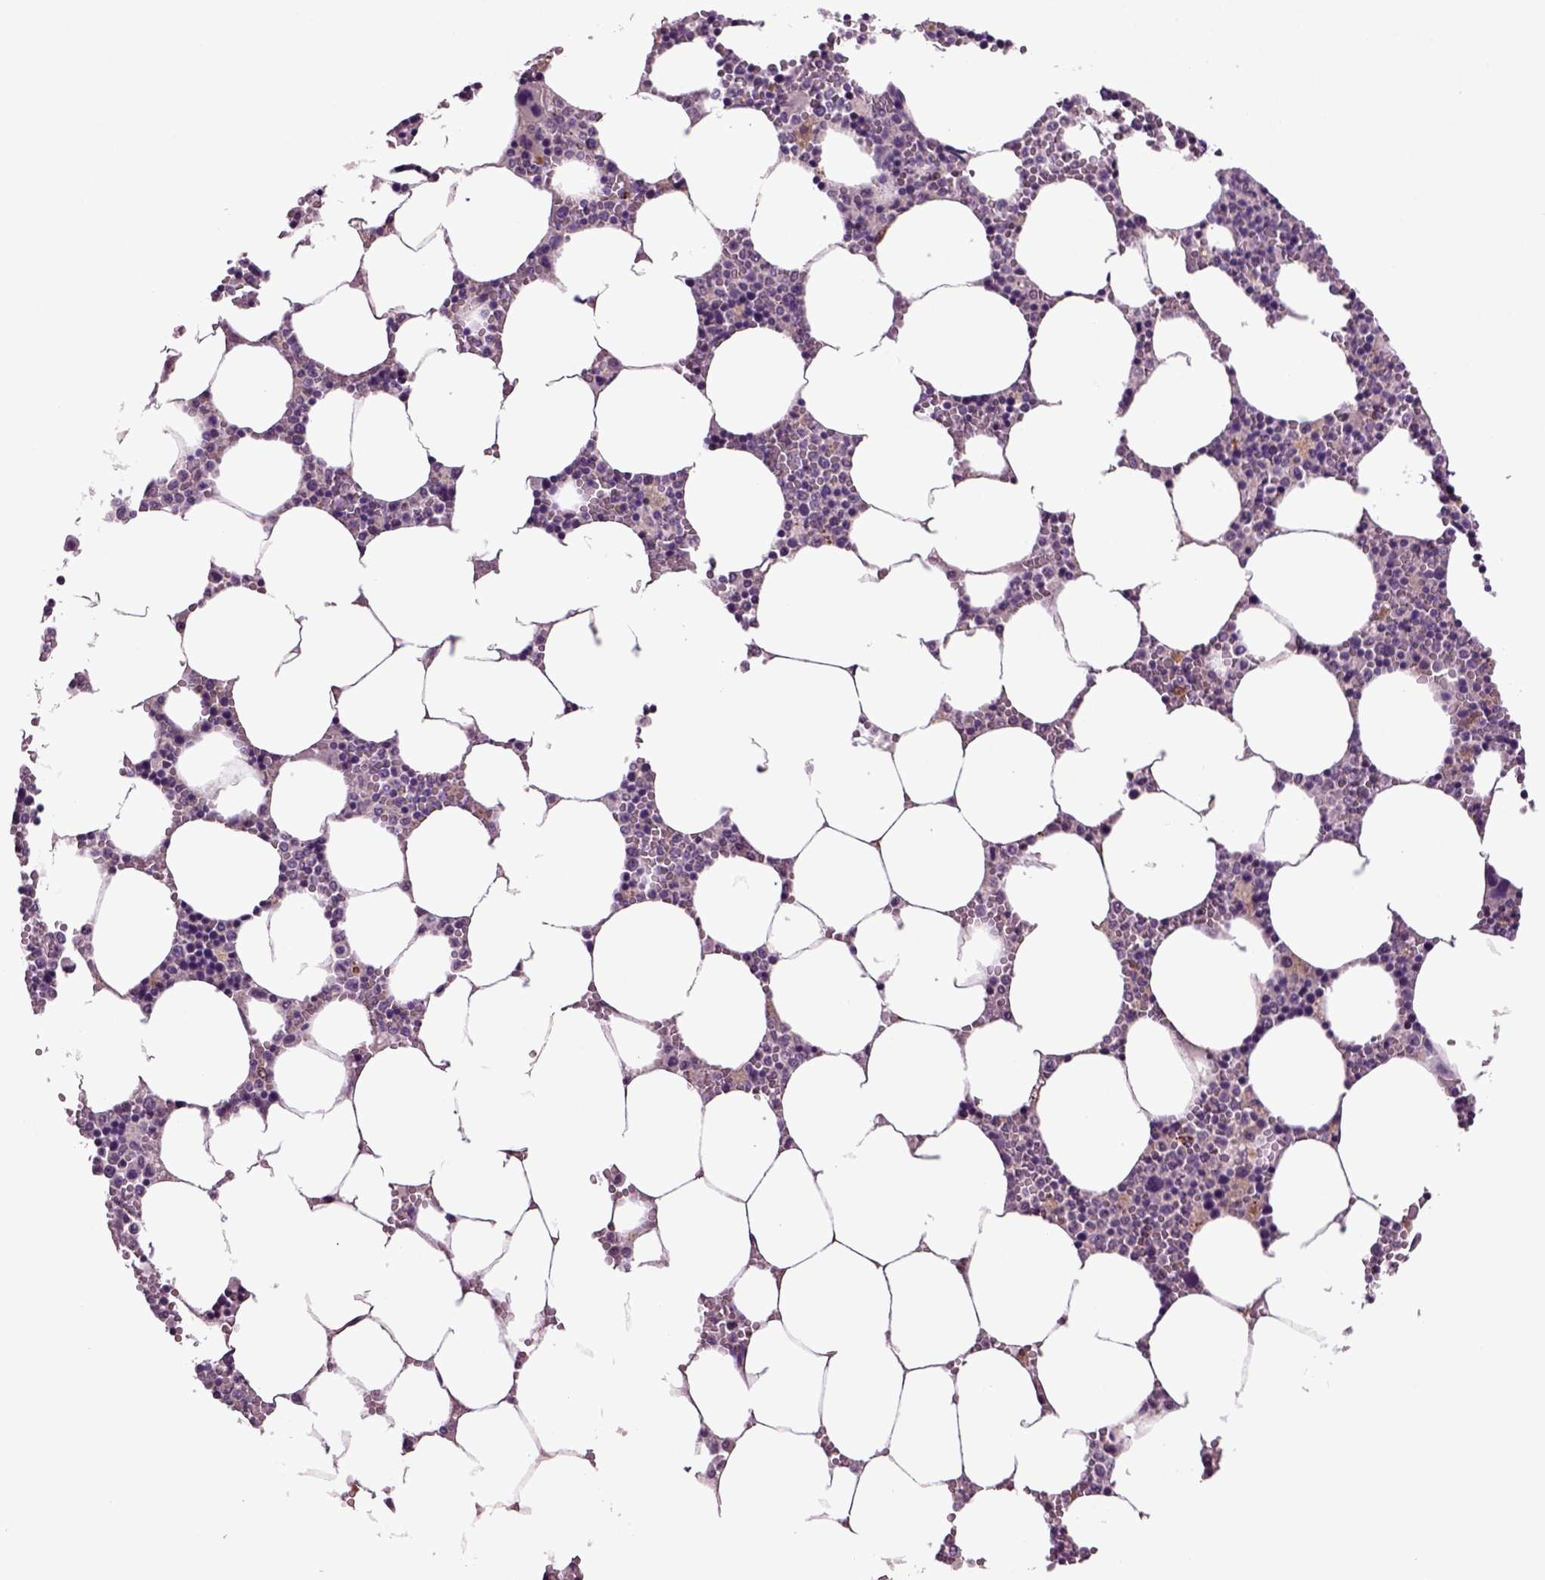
{"staining": {"intensity": "moderate", "quantity": "<25%", "location": "cytoplasmic/membranous"}, "tissue": "bone marrow", "cell_type": "Hematopoietic cells", "image_type": "normal", "snomed": [{"axis": "morphology", "description": "Normal tissue, NOS"}, {"axis": "topography", "description": "Bone marrow"}], "caption": "Bone marrow stained with a brown dye exhibits moderate cytoplasmic/membranous positive staining in about <25% of hematopoietic cells.", "gene": "SLC17A6", "patient": {"sex": "female", "age": 64}}